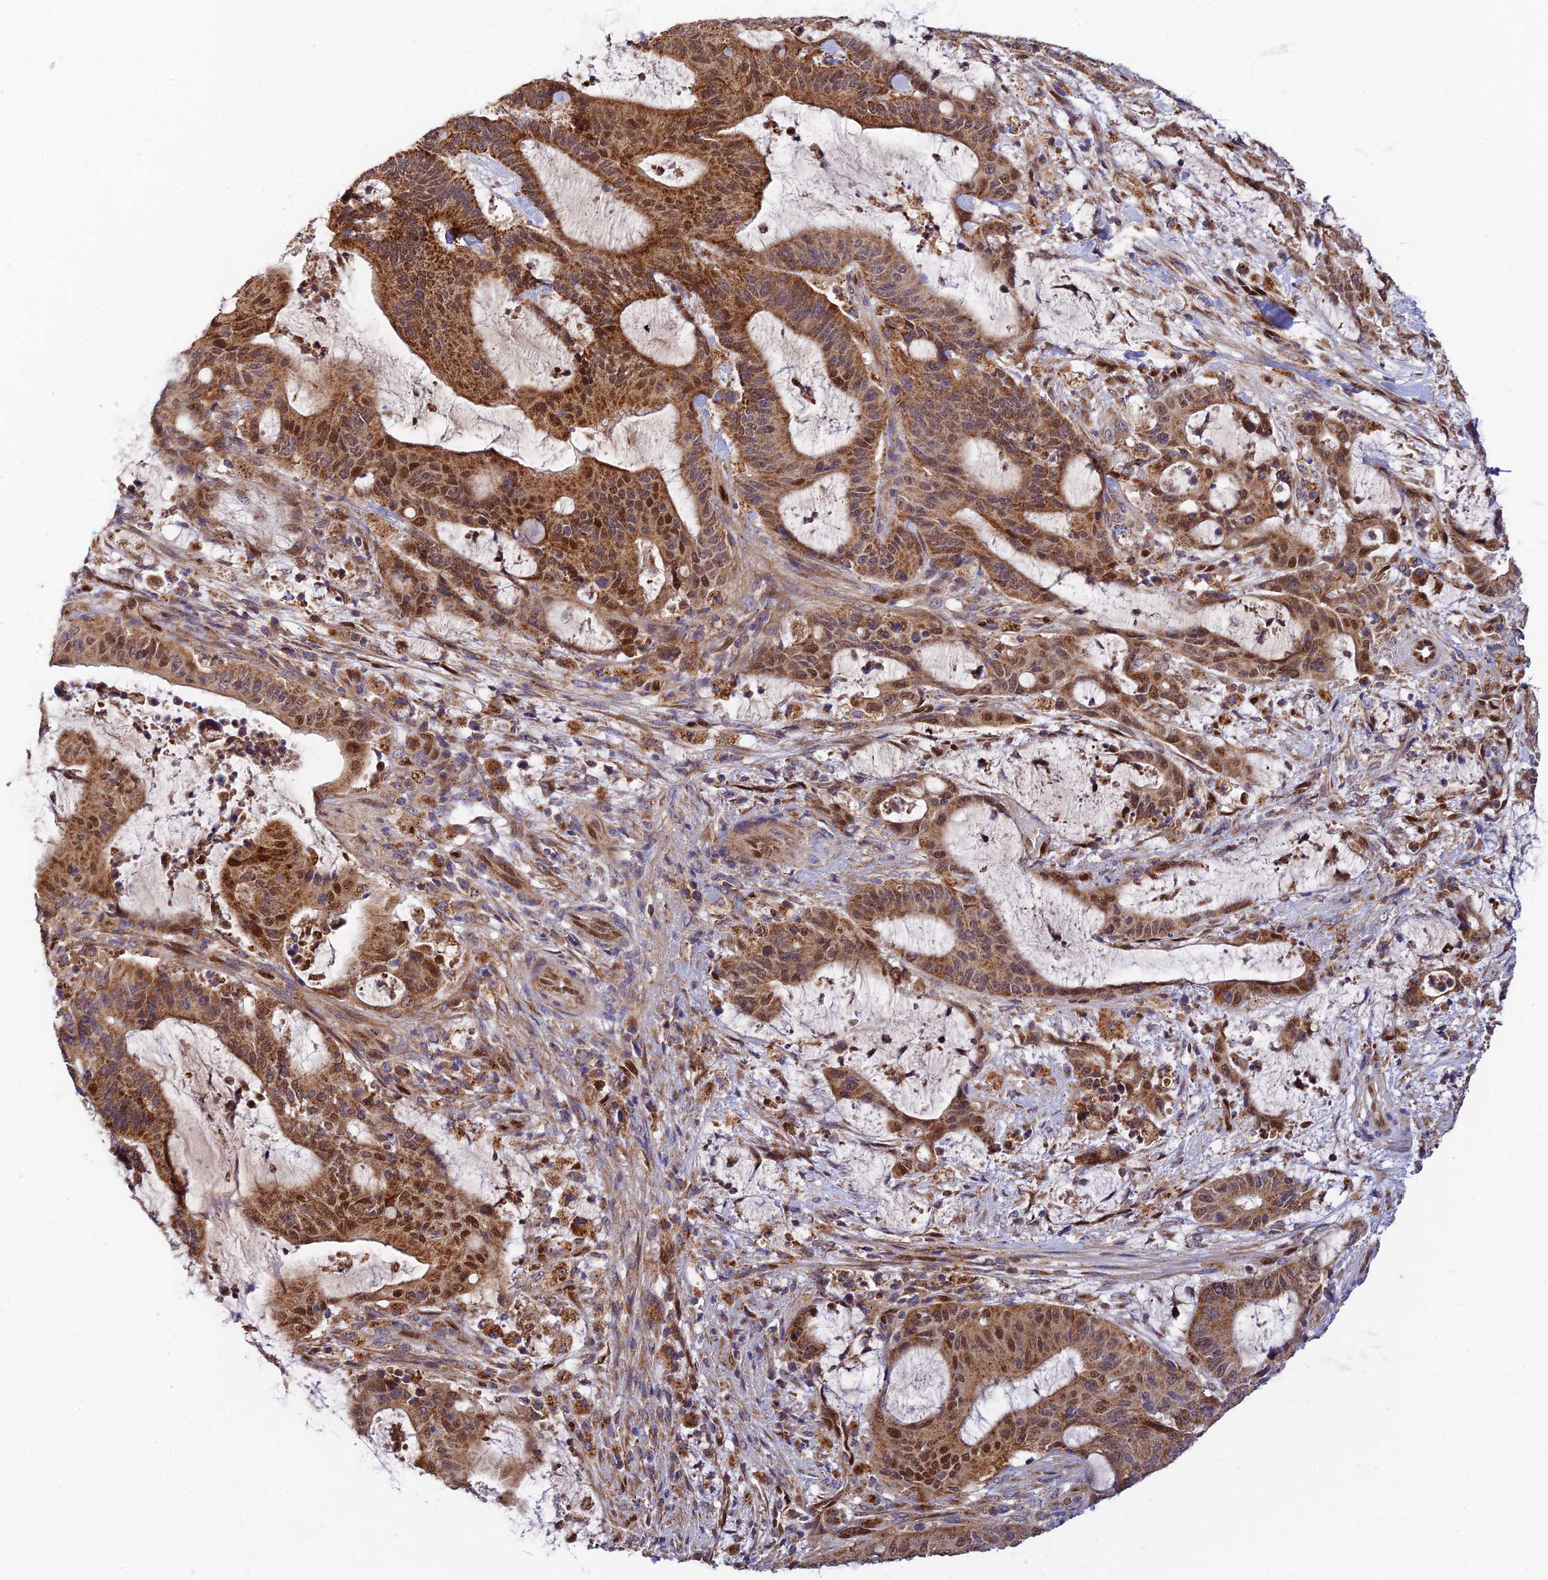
{"staining": {"intensity": "strong", "quantity": ">75%", "location": "cytoplasmic/membranous"}, "tissue": "liver cancer", "cell_type": "Tumor cells", "image_type": "cancer", "snomed": [{"axis": "morphology", "description": "Normal tissue, NOS"}, {"axis": "morphology", "description": "Cholangiocarcinoma"}, {"axis": "topography", "description": "Liver"}, {"axis": "topography", "description": "Peripheral nerve tissue"}], "caption": "The immunohistochemical stain labels strong cytoplasmic/membranous expression in tumor cells of liver cholangiocarcinoma tissue. Nuclei are stained in blue.", "gene": "PODNL1", "patient": {"sex": "female", "age": 73}}